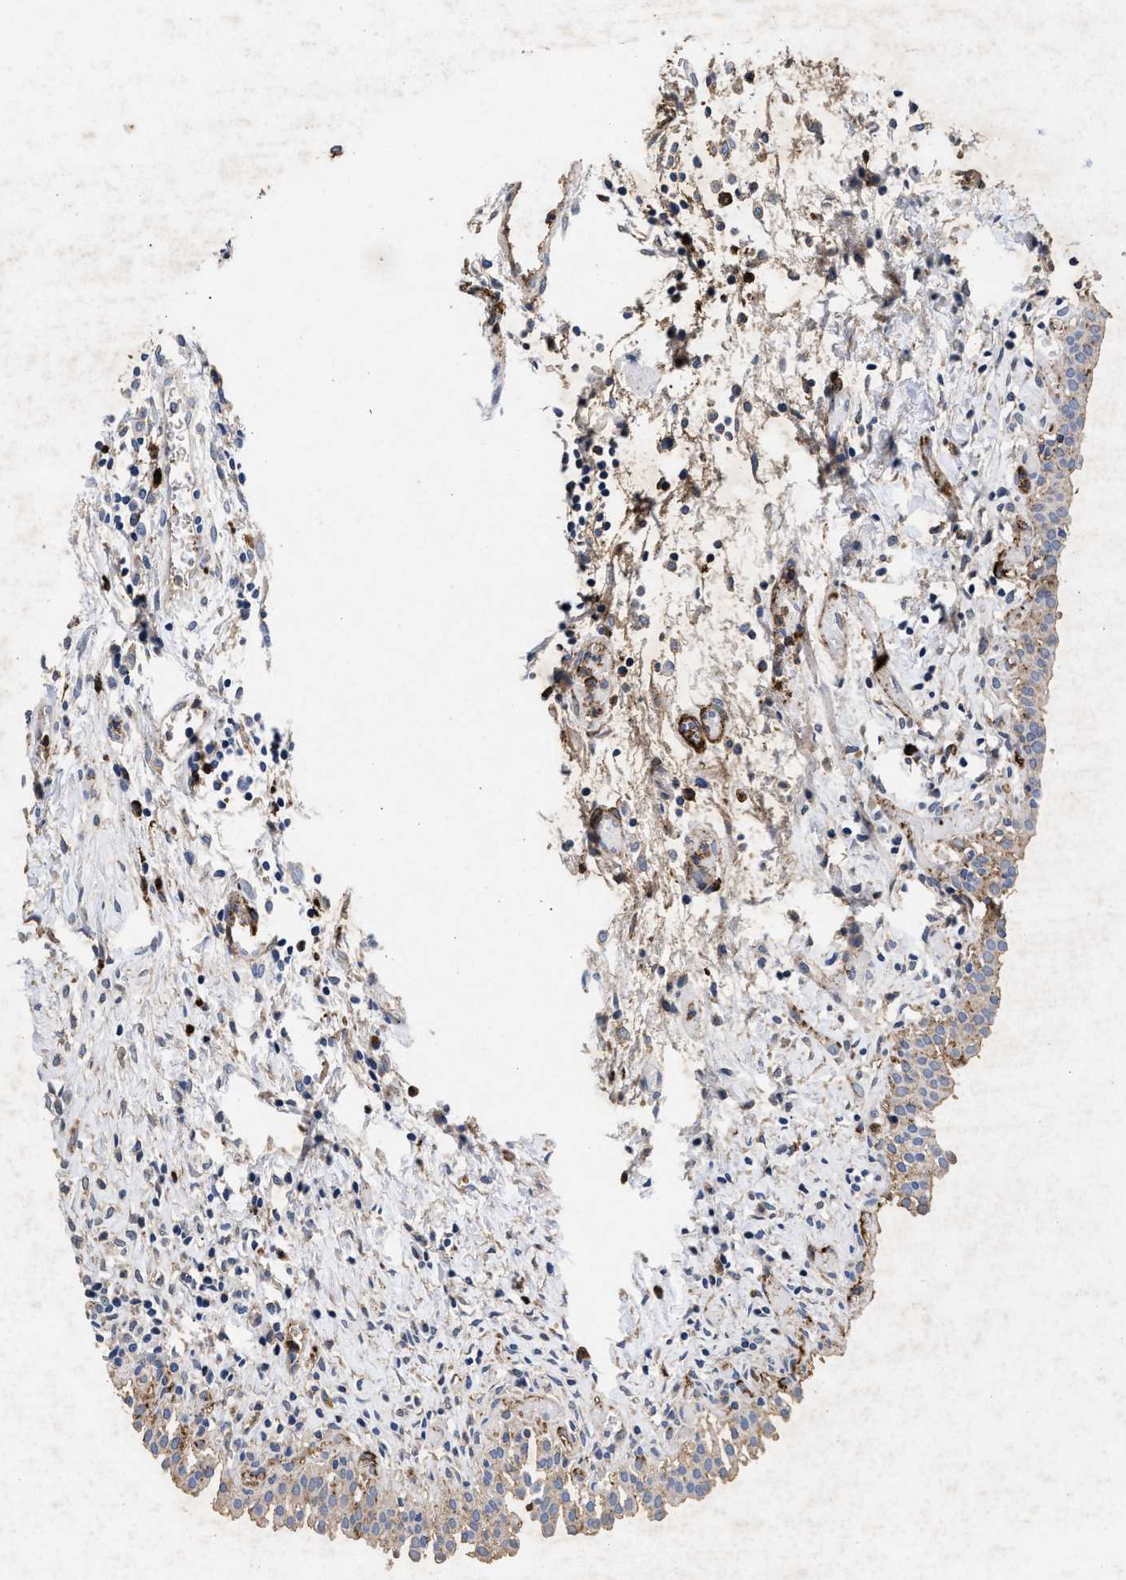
{"staining": {"intensity": "moderate", "quantity": "25%-75%", "location": "cytoplasmic/membranous"}, "tissue": "urinary bladder", "cell_type": "Urothelial cells", "image_type": "normal", "snomed": [{"axis": "morphology", "description": "Normal tissue, NOS"}, {"axis": "topography", "description": "Urinary bladder"}], "caption": "Protein expression analysis of benign human urinary bladder reveals moderate cytoplasmic/membranous expression in approximately 25%-75% of urothelial cells.", "gene": "LTB4R2", "patient": {"sex": "male", "age": 51}}